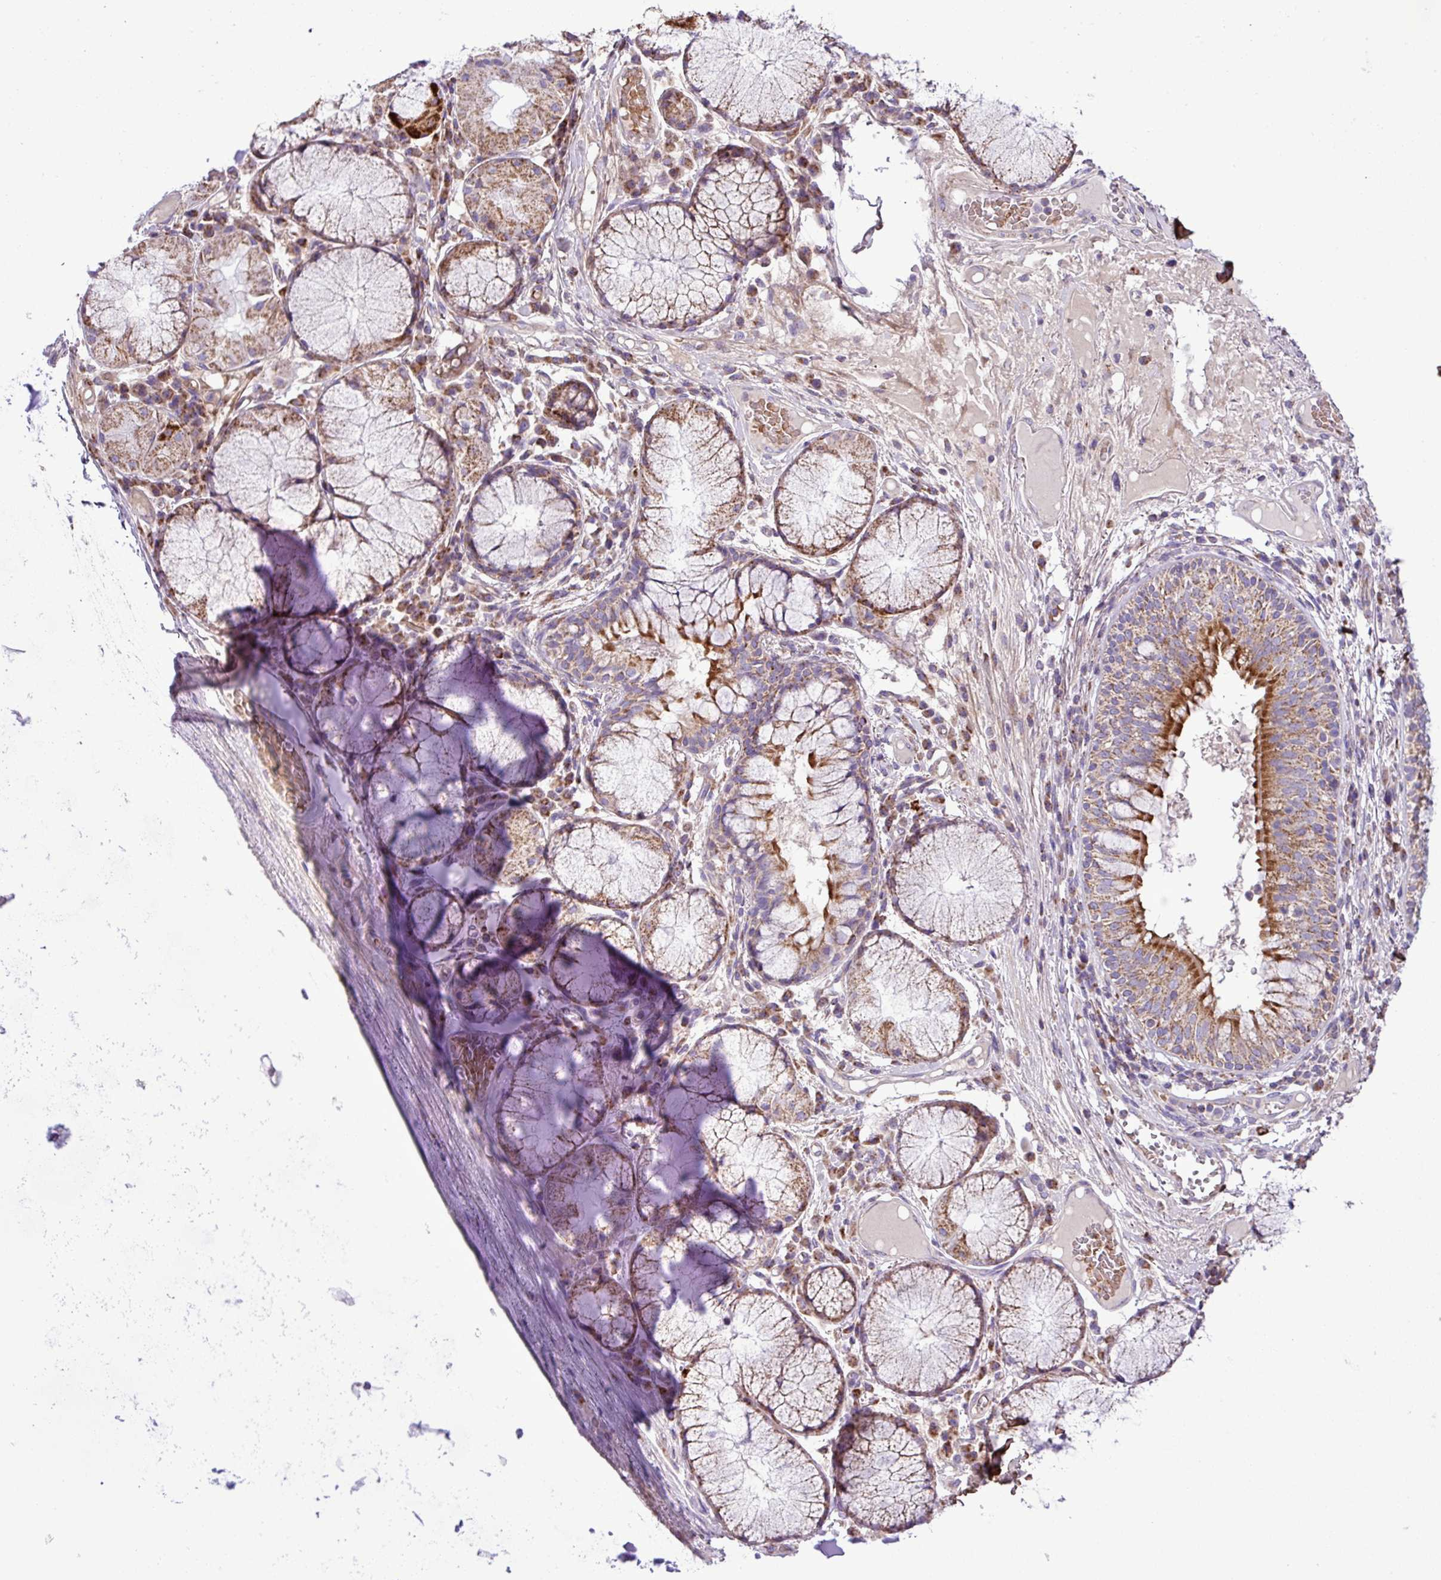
{"staining": {"intensity": "negative", "quantity": "none", "location": "none"}, "tissue": "soft tissue", "cell_type": "Chondrocytes", "image_type": "normal", "snomed": [{"axis": "morphology", "description": "Normal tissue, NOS"}, {"axis": "topography", "description": "Cartilage tissue"}, {"axis": "topography", "description": "Bronchus"}], "caption": "Chondrocytes show no significant staining in unremarkable soft tissue.", "gene": "FAM183A", "patient": {"sex": "male", "age": 56}}